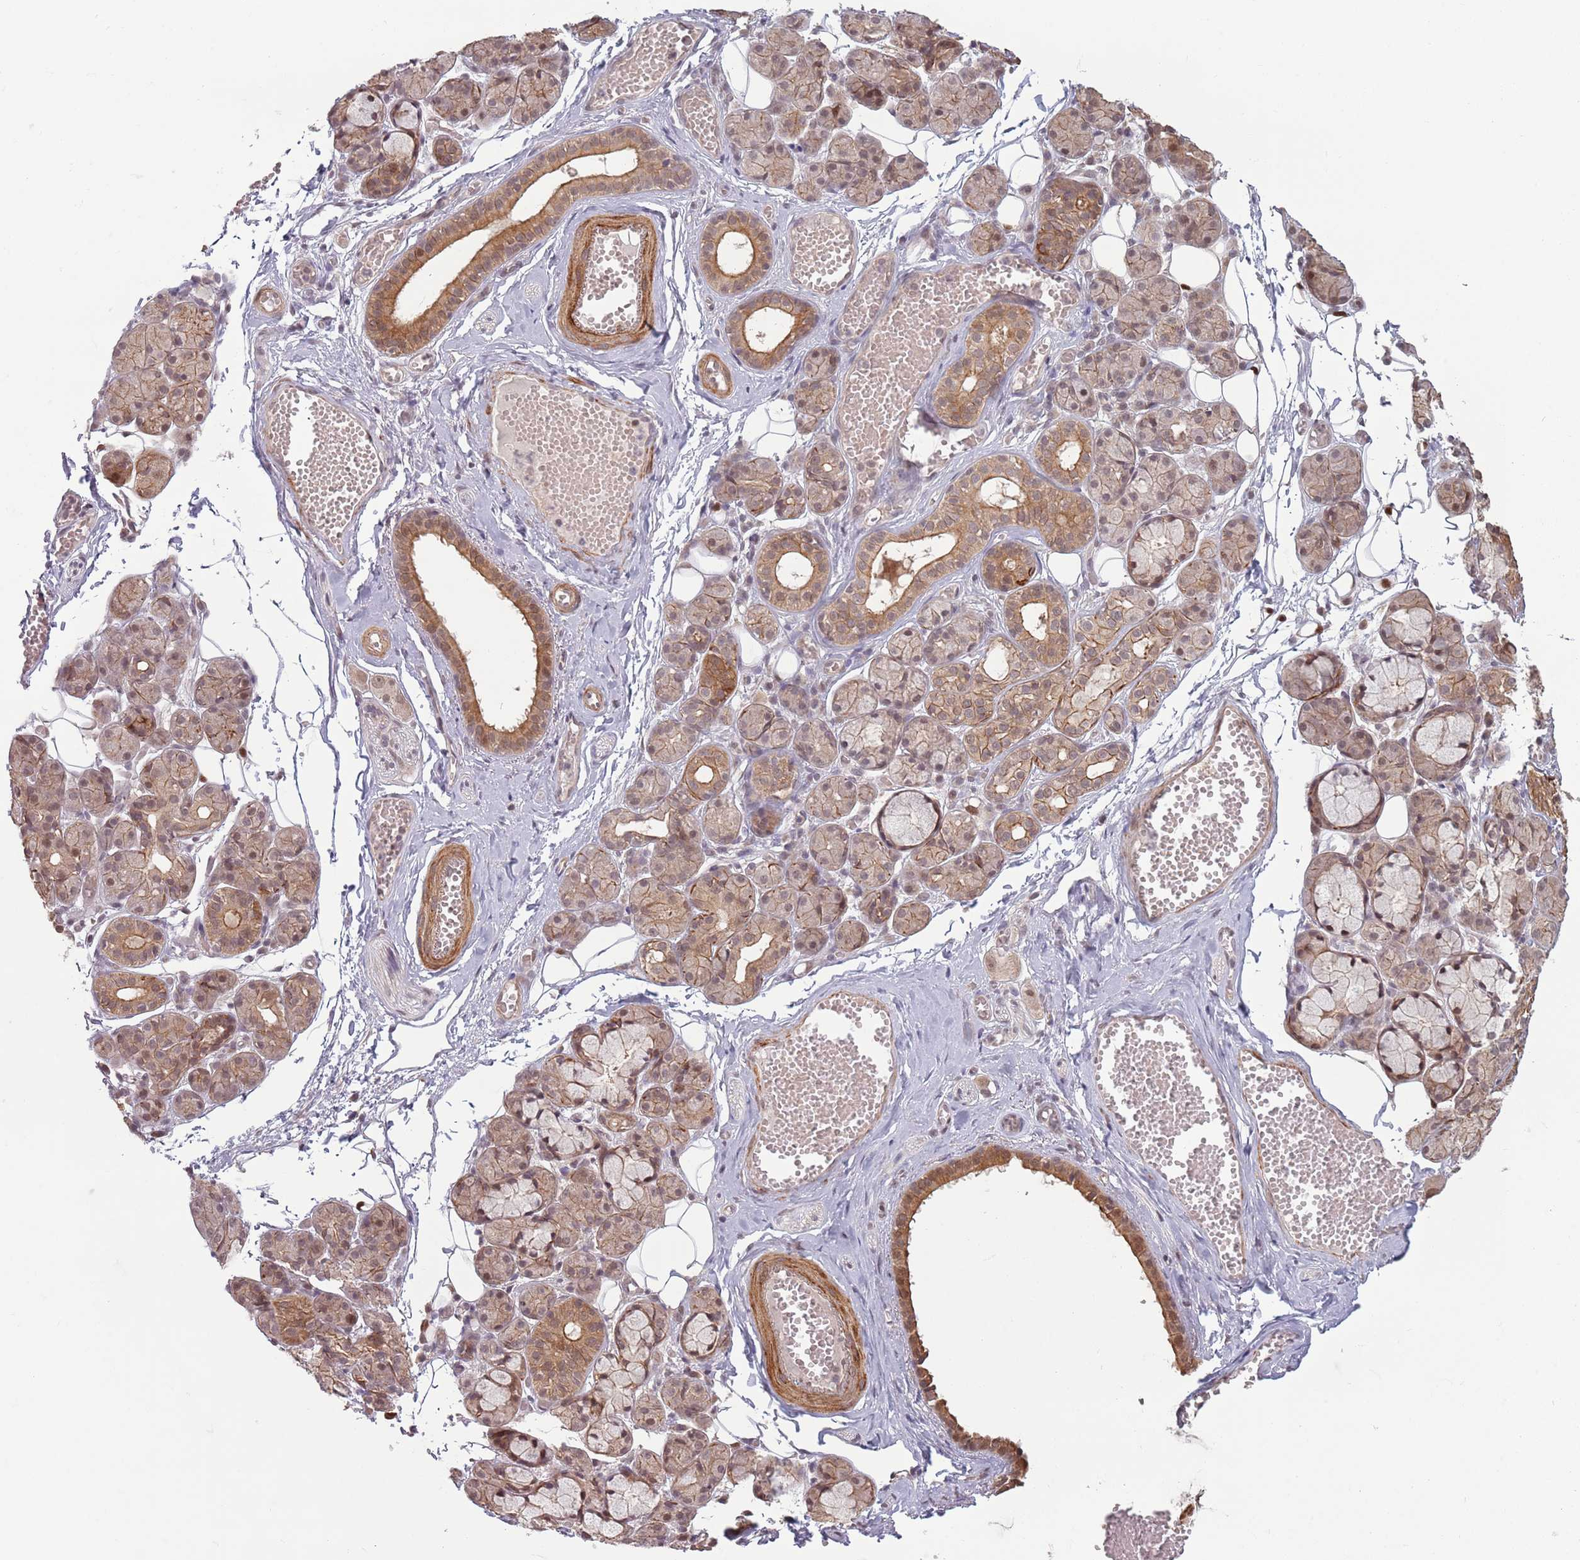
{"staining": {"intensity": "moderate", "quantity": "25%-75%", "location": "cytoplasmic/membranous,nuclear"}, "tissue": "salivary gland", "cell_type": "Glandular cells", "image_type": "normal", "snomed": [{"axis": "morphology", "description": "Normal tissue, NOS"}, {"axis": "topography", "description": "Salivary gland"}], "caption": "This image shows immunohistochemistry staining of unremarkable salivary gland, with medium moderate cytoplasmic/membranous,nuclear positivity in approximately 25%-75% of glandular cells.", "gene": "CCDC154", "patient": {"sex": "male", "age": 63}}